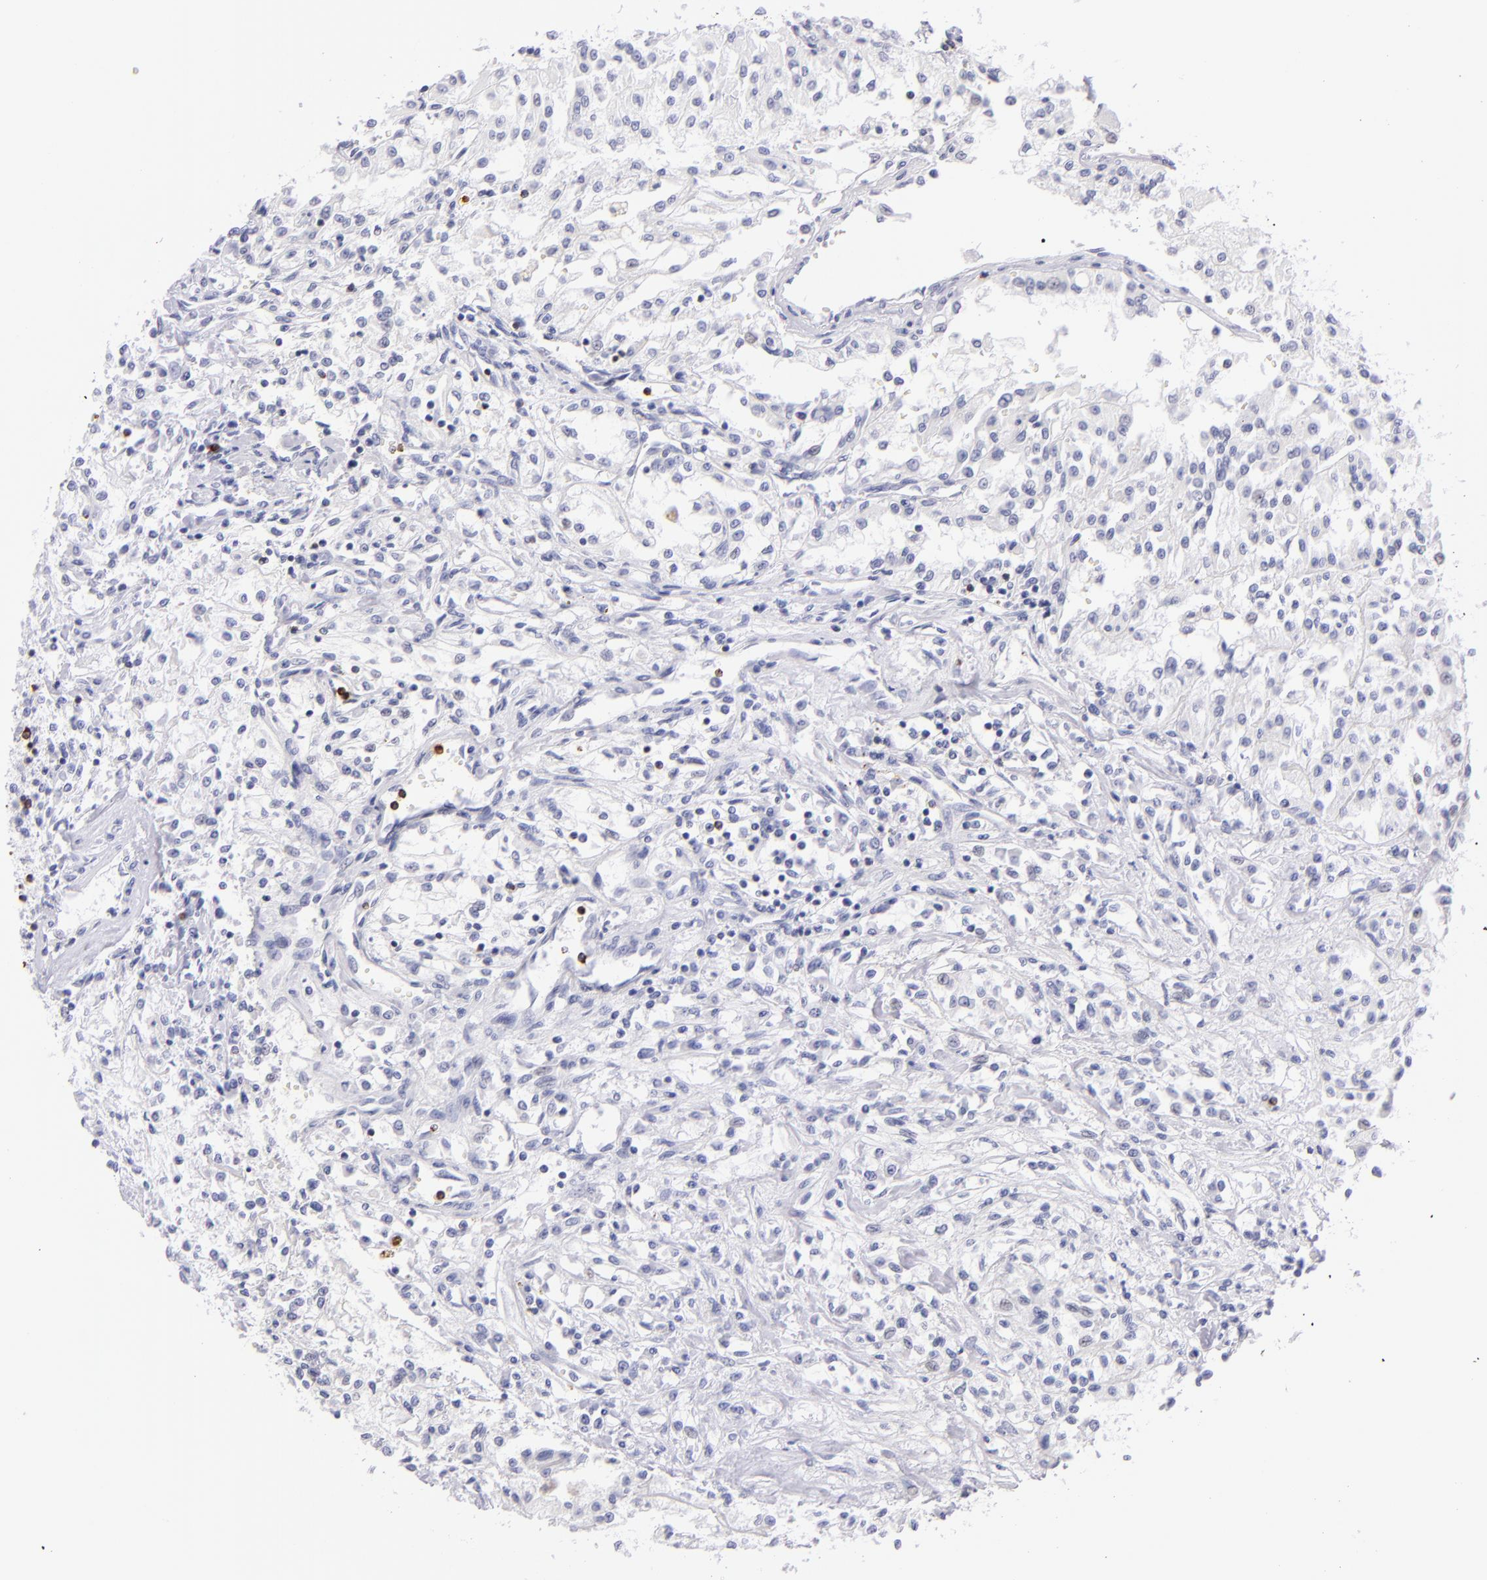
{"staining": {"intensity": "negative", "quantity": "none", "location": "none"}, "tissue": "renal cancer", "cell_type": "Tumor cells", "image_type": "cancer", "snomed": [{"axis": "morphology", "description": "Adenocarcinoma, NOS"}, {"axis": "topography", "description": "Kidney"}], "caption": "Immunohistochemical staining of human renal cancer demonstrates no significant positivity in tumor cells.", "gene": "PRF1", "patient": {"sex": "male", "age": 78}}